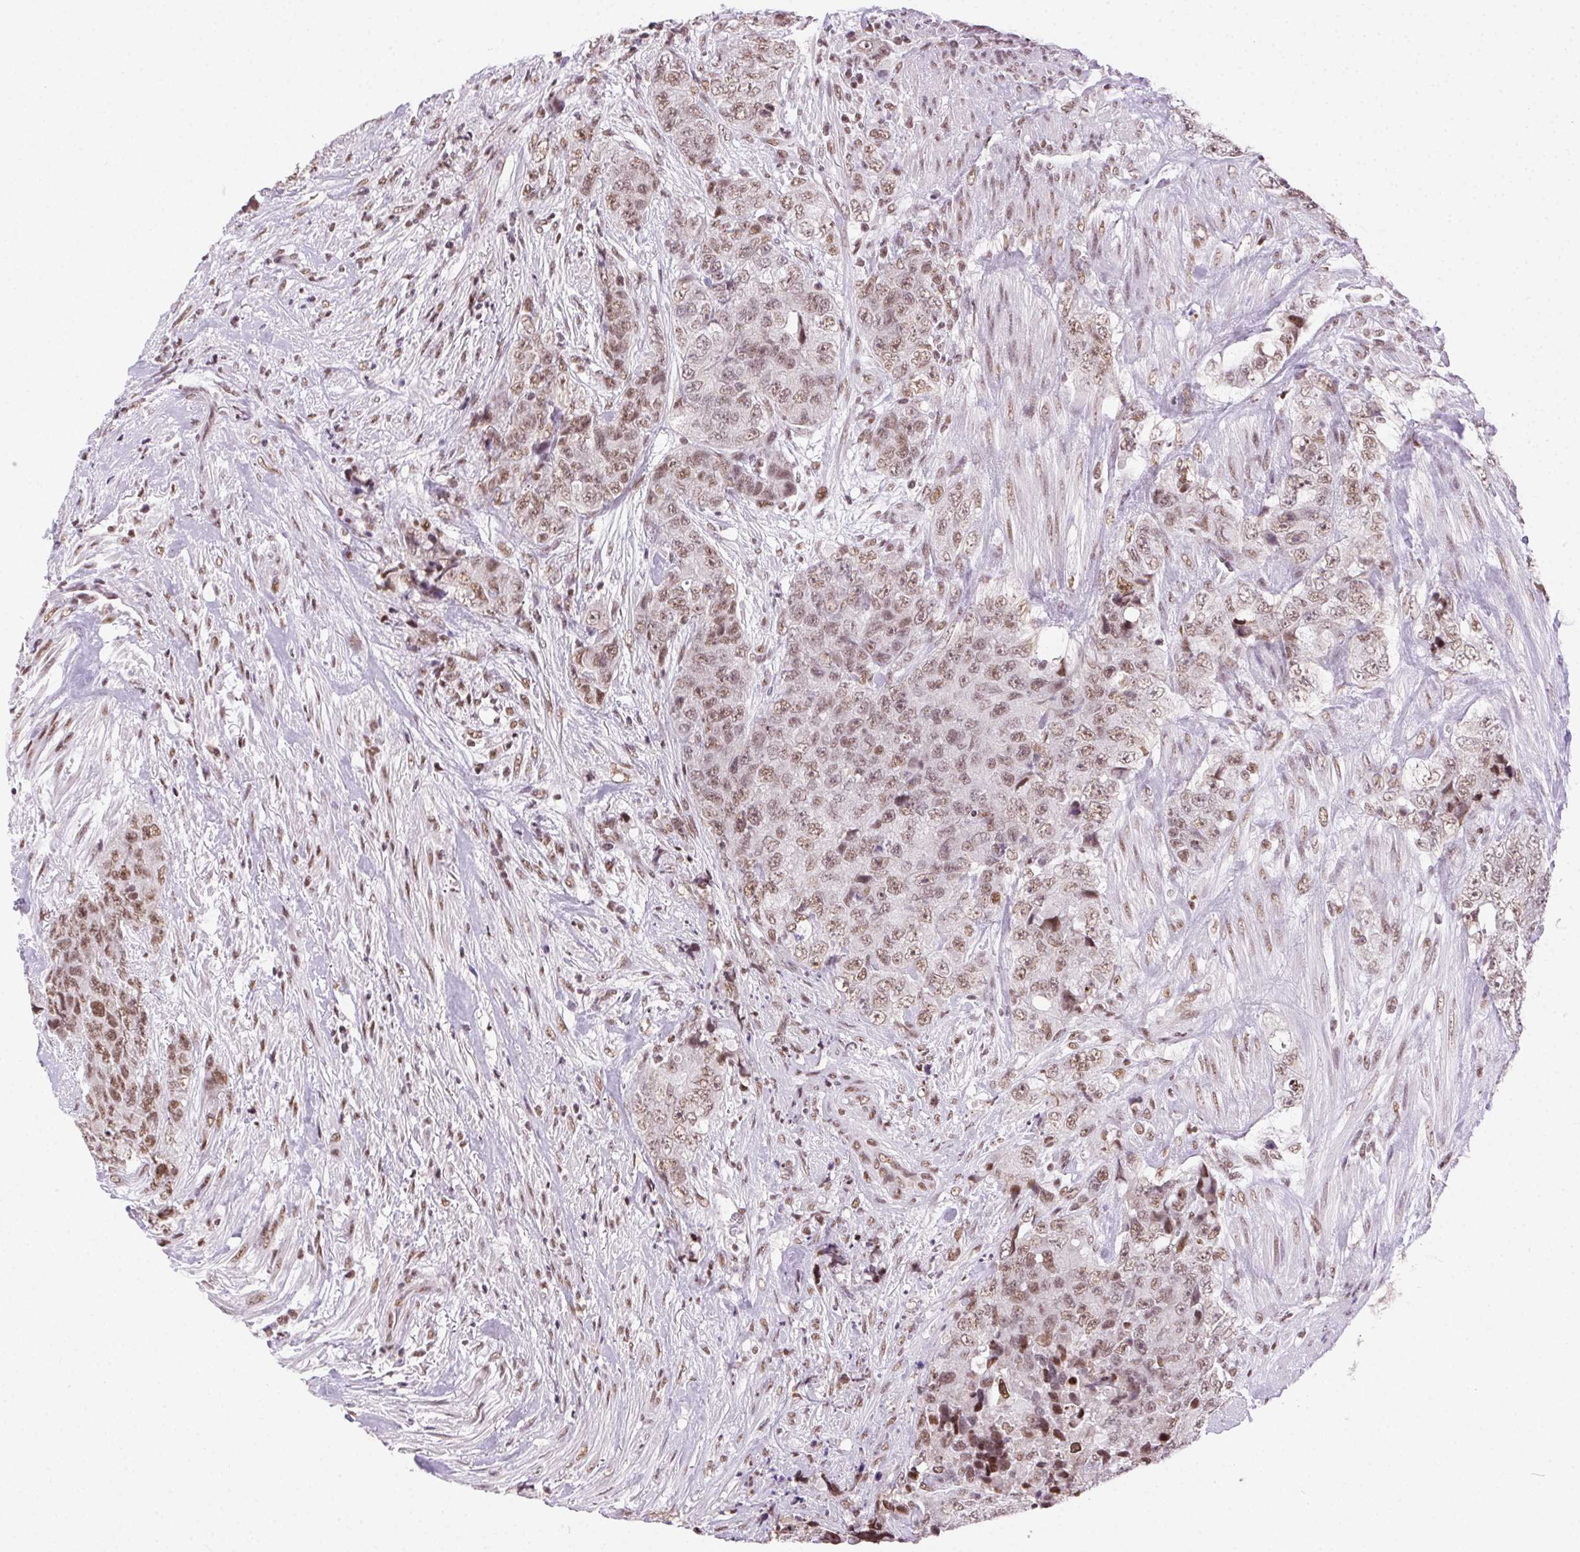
{"staining": {"intensity": "moderate", "quantity": ">75%", "location": "nuclear"}, "tissue": "urothelial cancer", "cell_type": "Tumor cells", "image_type": "cancer", "snomed": [{"axis": "morphology", "description": "Urothelial carcinoma, High grade"}, {"axis": "topography", "description": "Urinary bladder"}], "caption": "DAB (3,3'-diaminobenzidine) immunohistochemical staining of human urothelial cancer reveals moderate nuclear protein staining in about >75% of tumor cells.", "gene": "TRA2B", "patient": {"sex": "female", "age": 78}}